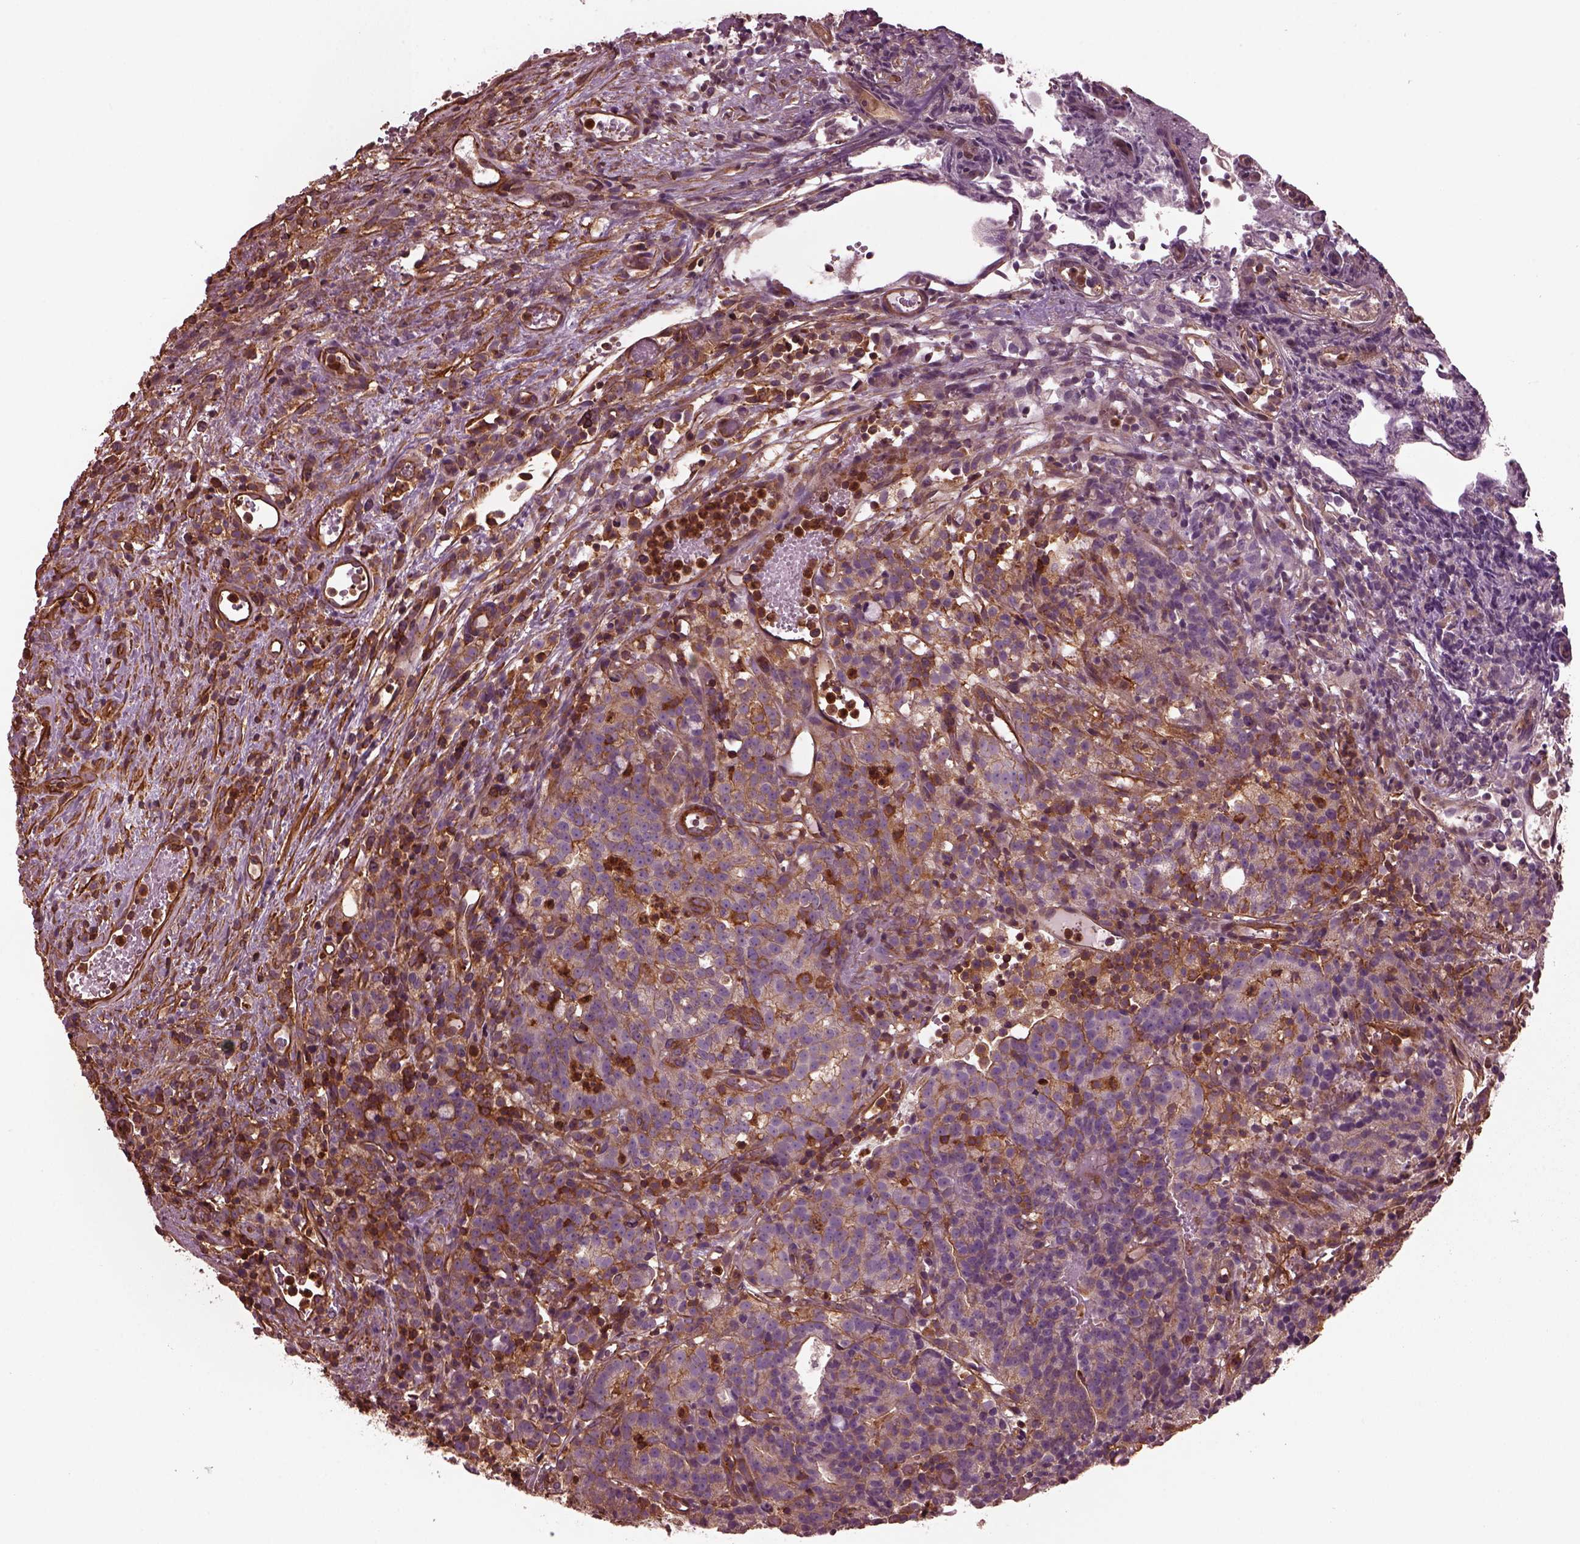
{"staining": {"intensity": "weak", "quantity": "25%-75%", "location": "cytoplasmic/membranous"}, "tissue": "prostate cancer", "cell_type": "Tumor cells", "image_type": "cancer", "snomed": [{"axis": "morphology", "description": "Adenocarcinoma, High grade"}, {"axis": "topography", "description": "Prostate"}], "caption": "Immunohistochemical staining of prostate adenocarcinoma (high-grade) demonstrates weak cytoplasmic/membranous protein positivity in approximately 25%-75% of tumor cells.", "gene": "MYL6", "patient": {"sex": "male", "age": 53}}